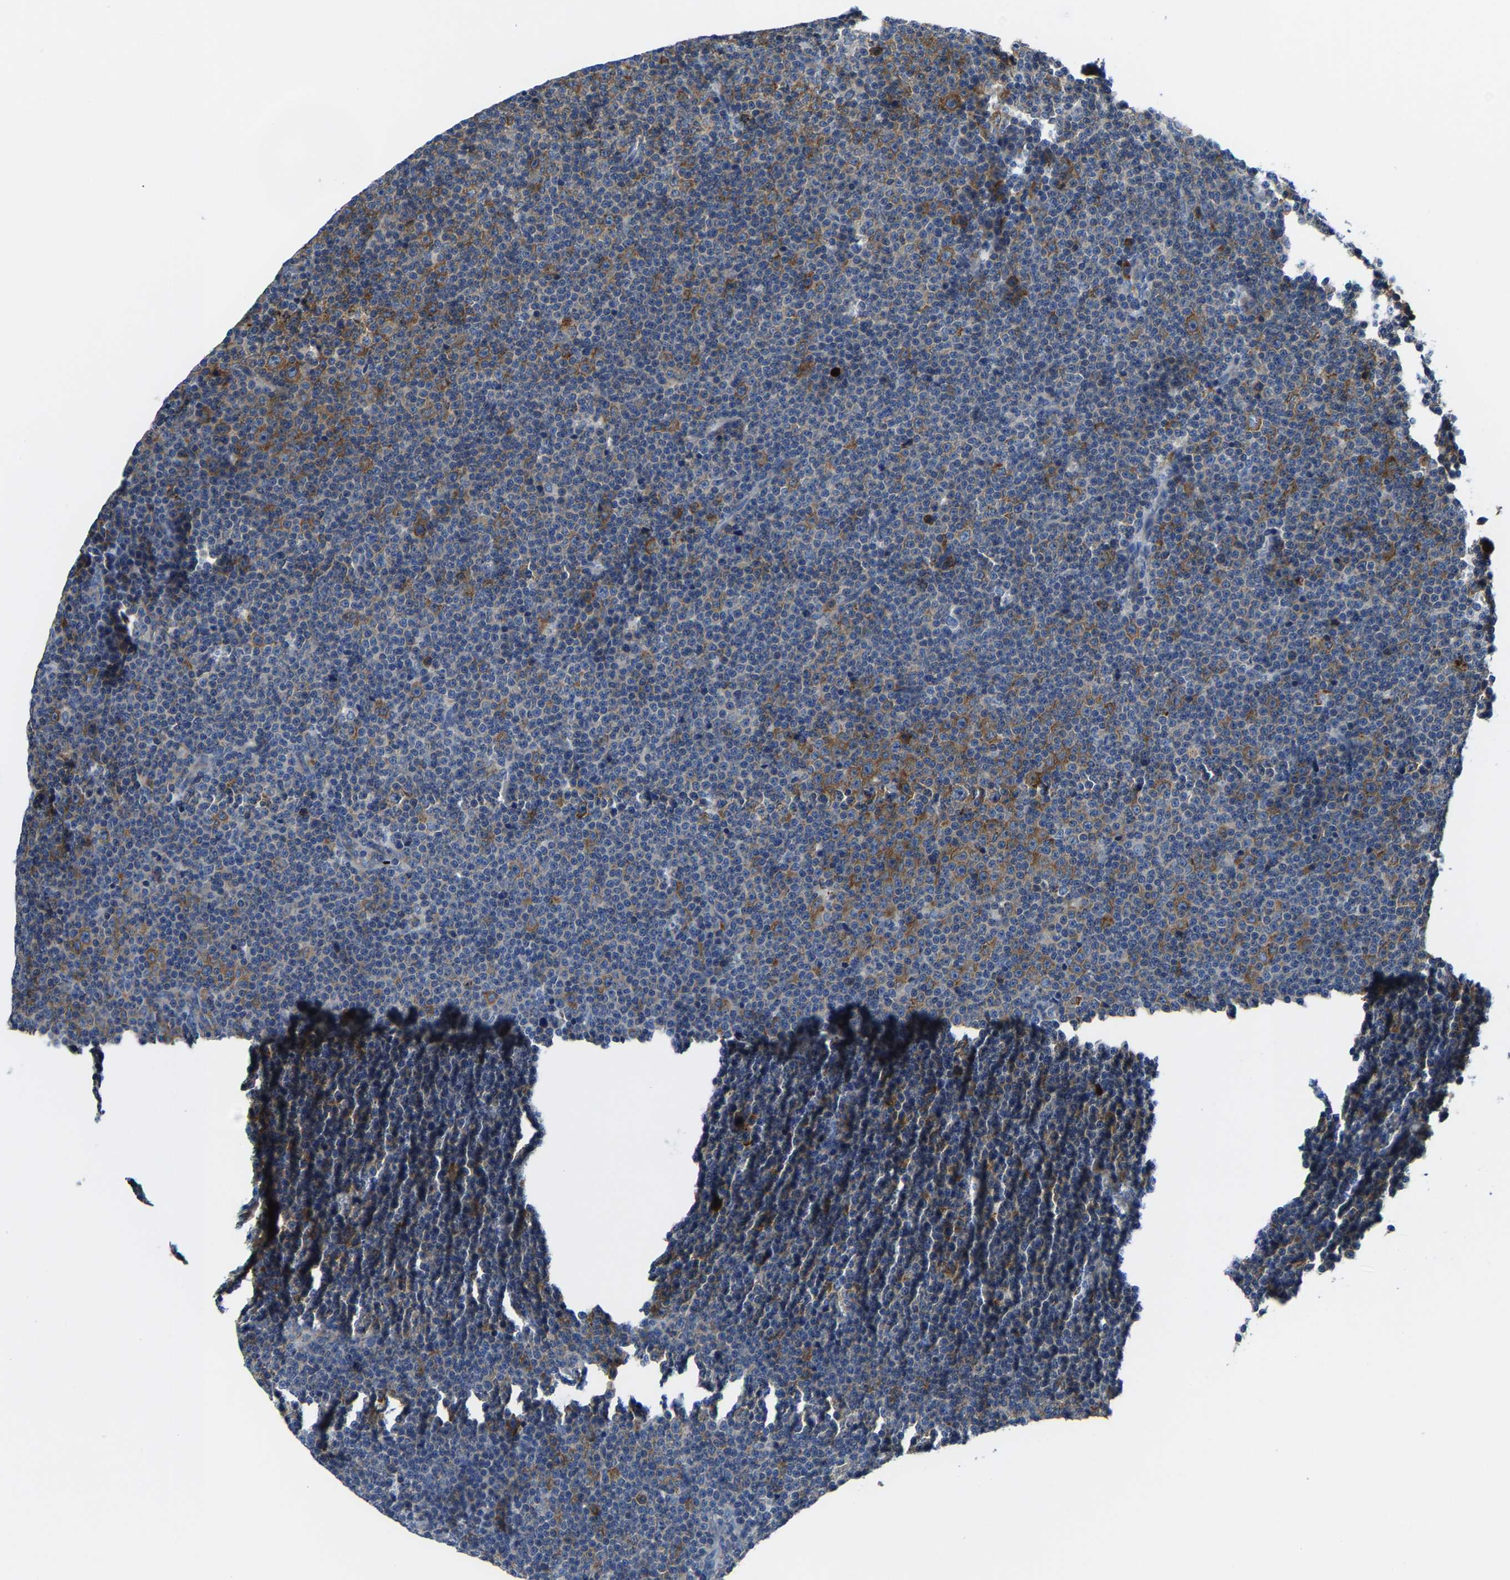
{"staining": {"intensity": "moderate", "quantity": "25%-75%", "location": "cytoplasmic/membranous"}, "tissue": "lymphoma", "cell_type": "Tumor cells", "image_type": "cancer", "snomed": [{"axis": "morphology", "description": "Malignant lymphoma, non-Hodgkin's type, Low grade"}, {"axis": "topography", "description": "Lymph node"}], "caption": "High-power microscopy captured an IHC micrograph of low-grade malignant lymphoma, non-Hodgkin's type, revealing moderate cytoplasmic/membranous expression in about 25%-75% of tumor cells.", "gene": "G3BP2", "patient": {"sex": "female", "age": 67}}